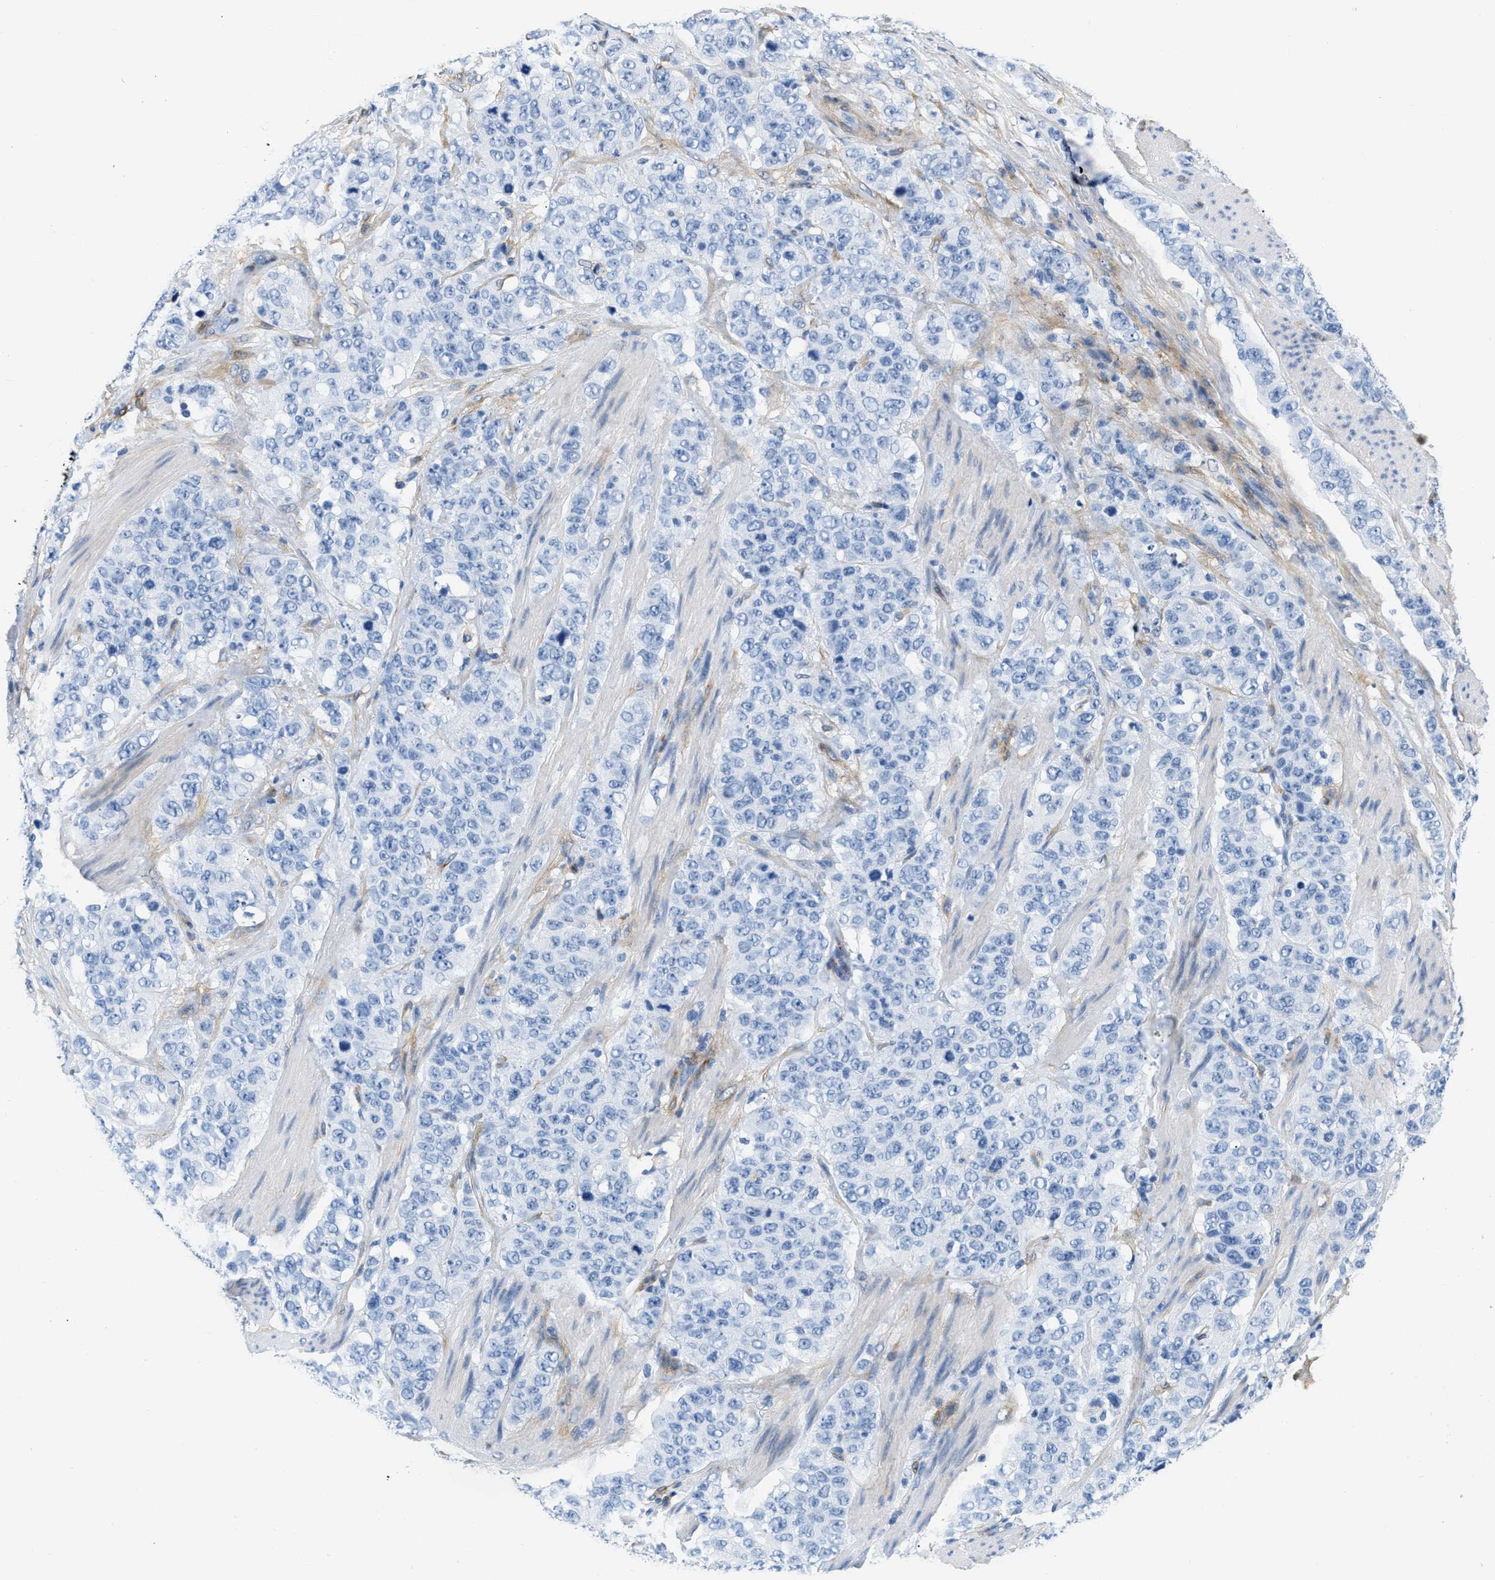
{"staining": {"intensity": "negative", "quantity": "none", "location": "none"}, "tissue": "stomach cancer", "cell_type": "Tumor cells", "image_type": "cancer", "snomed": [{"axis": "morphology", "description": "Adenocarcinoma, NOS"}, {"axis": "topography", "description": "Stomach"}], "caption": "The immunohistochemistry micrograph has no significant positivity in tumor cells of stomach cancer tissue.", "gene": "PDGFRB", "patient": {"sex": "male", "age": 48}}